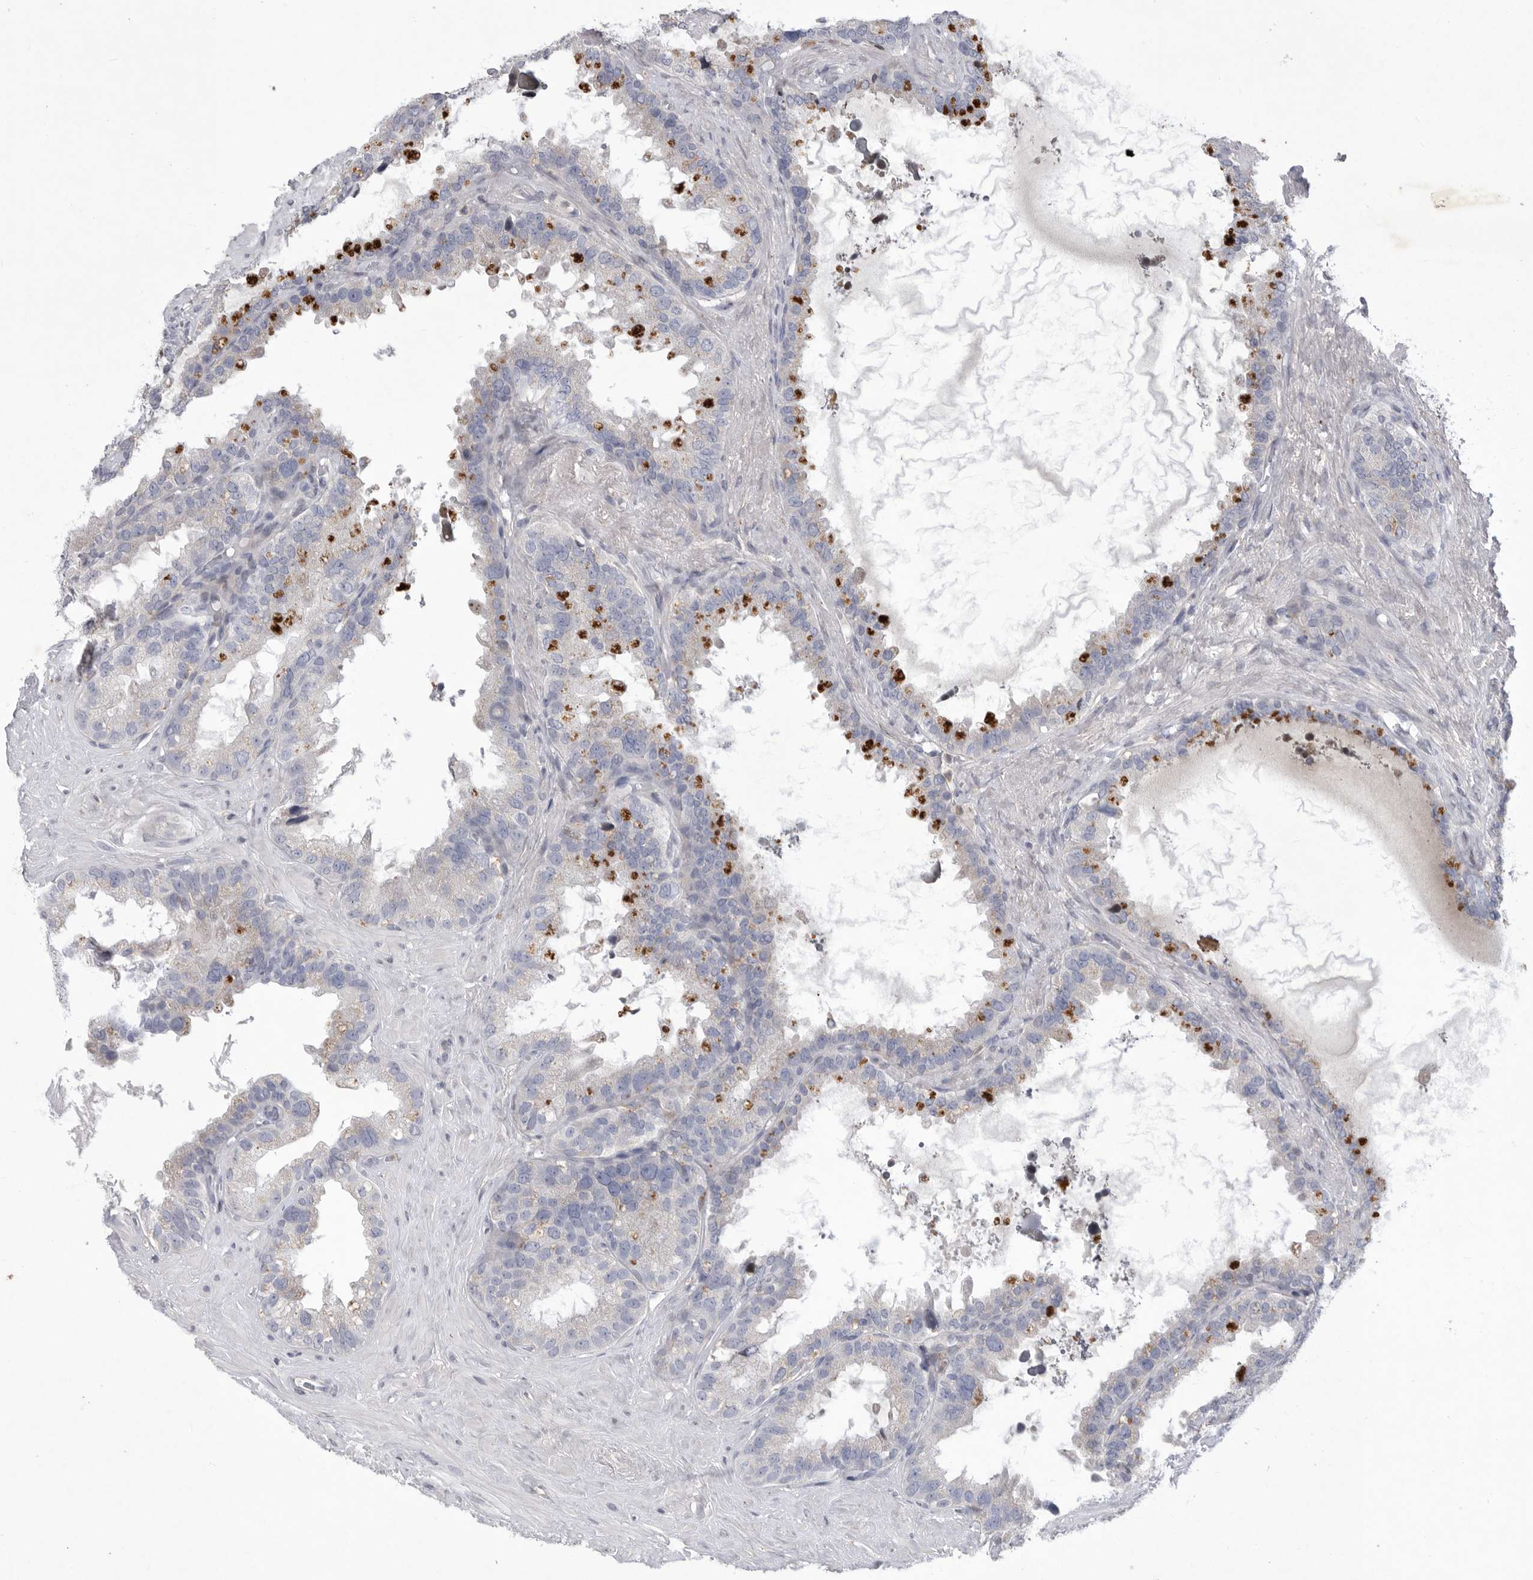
{"staining": {"intensity": "negative", "quantity": "none", "location": "none"}, "tissue": "seminal vesicle", "cell_type": "Glandular cells", "image_type": "normal", "snomed": [{"axis": "morphology", "description": "Normal tissue, NOS"}, {"axis": "topography", "description": "Seminal veicle"}], "caption": "High magnification brightfield microscopy of normal seminal vesicle stained with DAB (brown) and counterstained with hematoxylin (blue): glandular cells show no significant staining.", "gene": "SIGLEC10", "patient": {"sex": "male", "age": 80}}